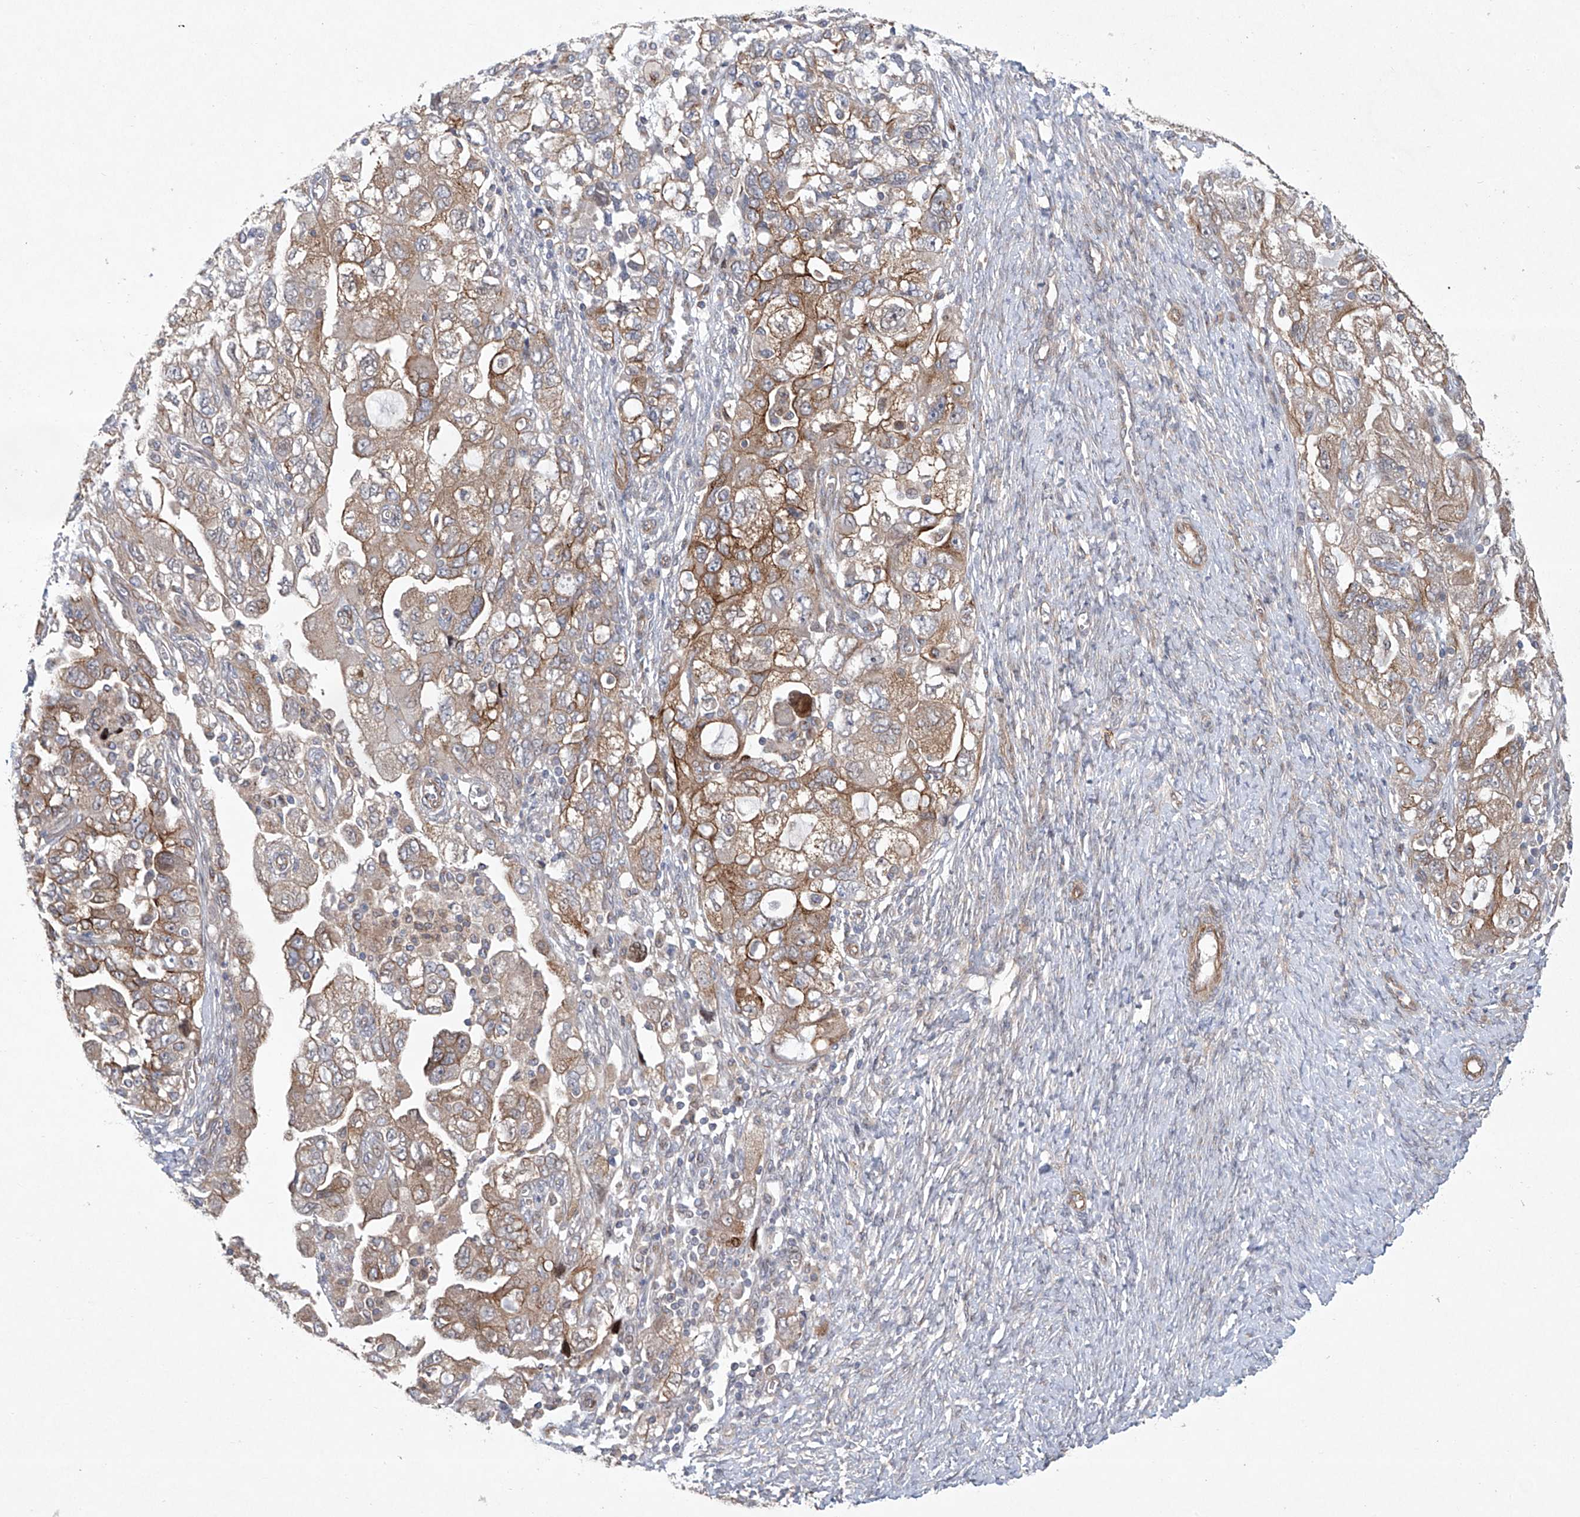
{"staining": {"intensity": "moderate", "quantity": ">75%", "location": "cytoplasmic/membranous"}, "tissue": "ovarian cancer", "cell_type": "Tumor cells", "image_type": "cancer", "snomed": [{"axis": "morphology", "description": "Carcinoma, NOS"}, {"axis": "morphology", "description": "Cystadenocarcinoma, serous, NOS"}, {"axis": "topography", "description": "Ovary"}], "caption": "This micrograph exhibits ovarian cancer (carcinoma) stained with immunohistochemistry to label a protein in brown. The cytoplasmic/membranous of tumor cells show moderate positivity for the protein. Nuclei are counter-stained blue.", "gene": "KLC4", "patient": {"sex": "female", "age": 69}}